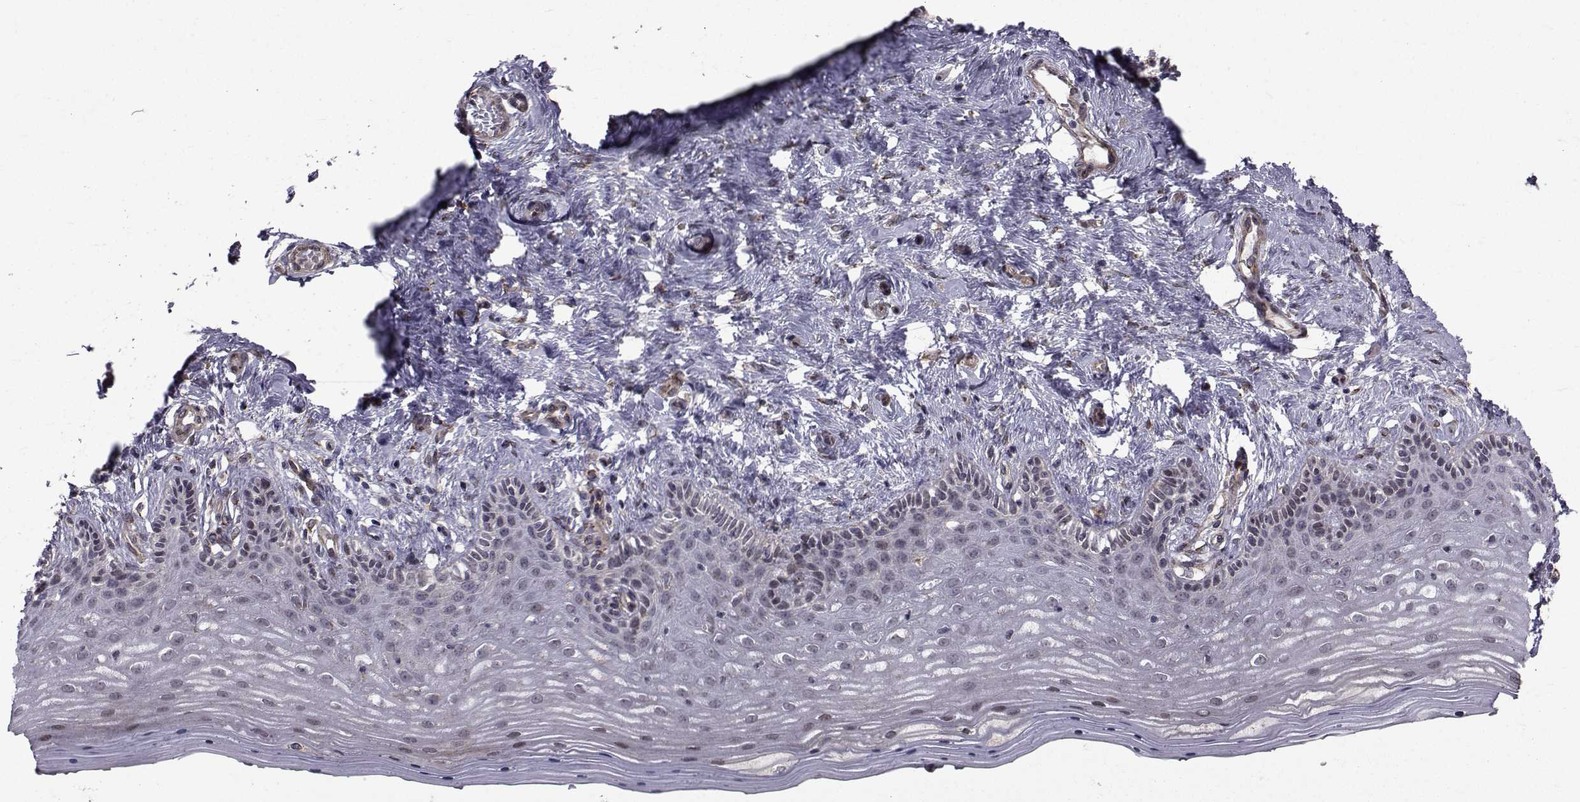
{"staining": {"intensity": "negative", "quantity": "none", "location": "none"}, "tissue": "vagina", "cell_type": "Squamous epithelial cells", "image_type": "normal", "snomed": [{"axis": "morphology", "description": "Normal tissue, NOS"}, {"axis": "topography", "description": "Vagina"}], "caption": "DAB immunohistochemical staining of normal vagina exhibits no significant expression in squamous epithelial cells.", "gene": "ATP6V1C2", "patient": {"sex": "female", "age": 45}}